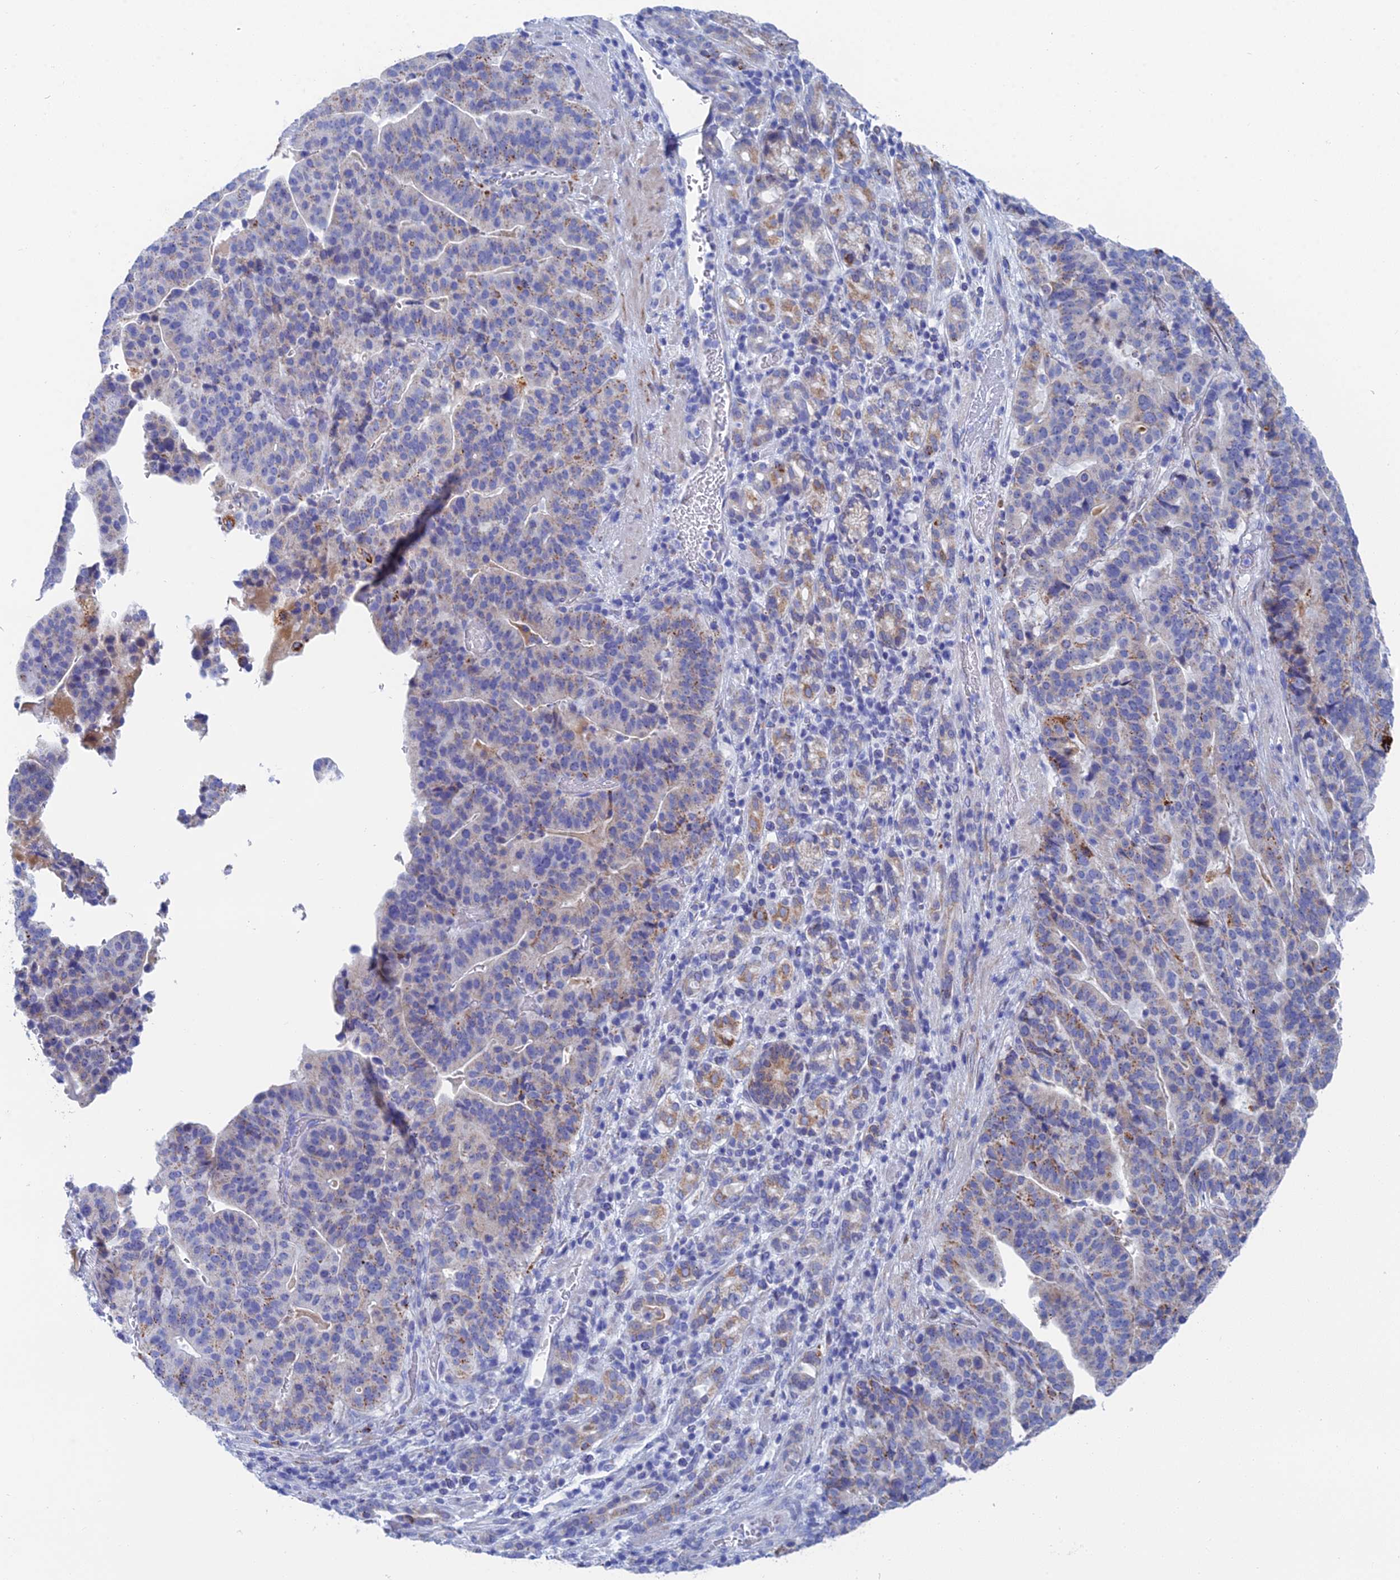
{"staining": {"intensity": "moderate", "quantity": "<25%", "location": "cytoplasmic/membranous"}, "tissue": "stomach cancer", "cell_type": "Tumor cells", "image_type": "cancer", "snomed": [{"axis": "morphology", "description": "Adenocarcinoma, NOS"}, {"axis": "topography", "description": "Stomach"}], "caption": "Protein expression analysis of stomach cancer (adenocarcinoma) exhibits moderate cytoplasmic/membranous positivity in about <25% of tumor cells. The protein is stained brown, and the nuclei are stained in blue (DAB IHC with brightfield microscopy, high magnification).", "gene": "CFAP210", "patient": {"sex": "male", "age": 48}}